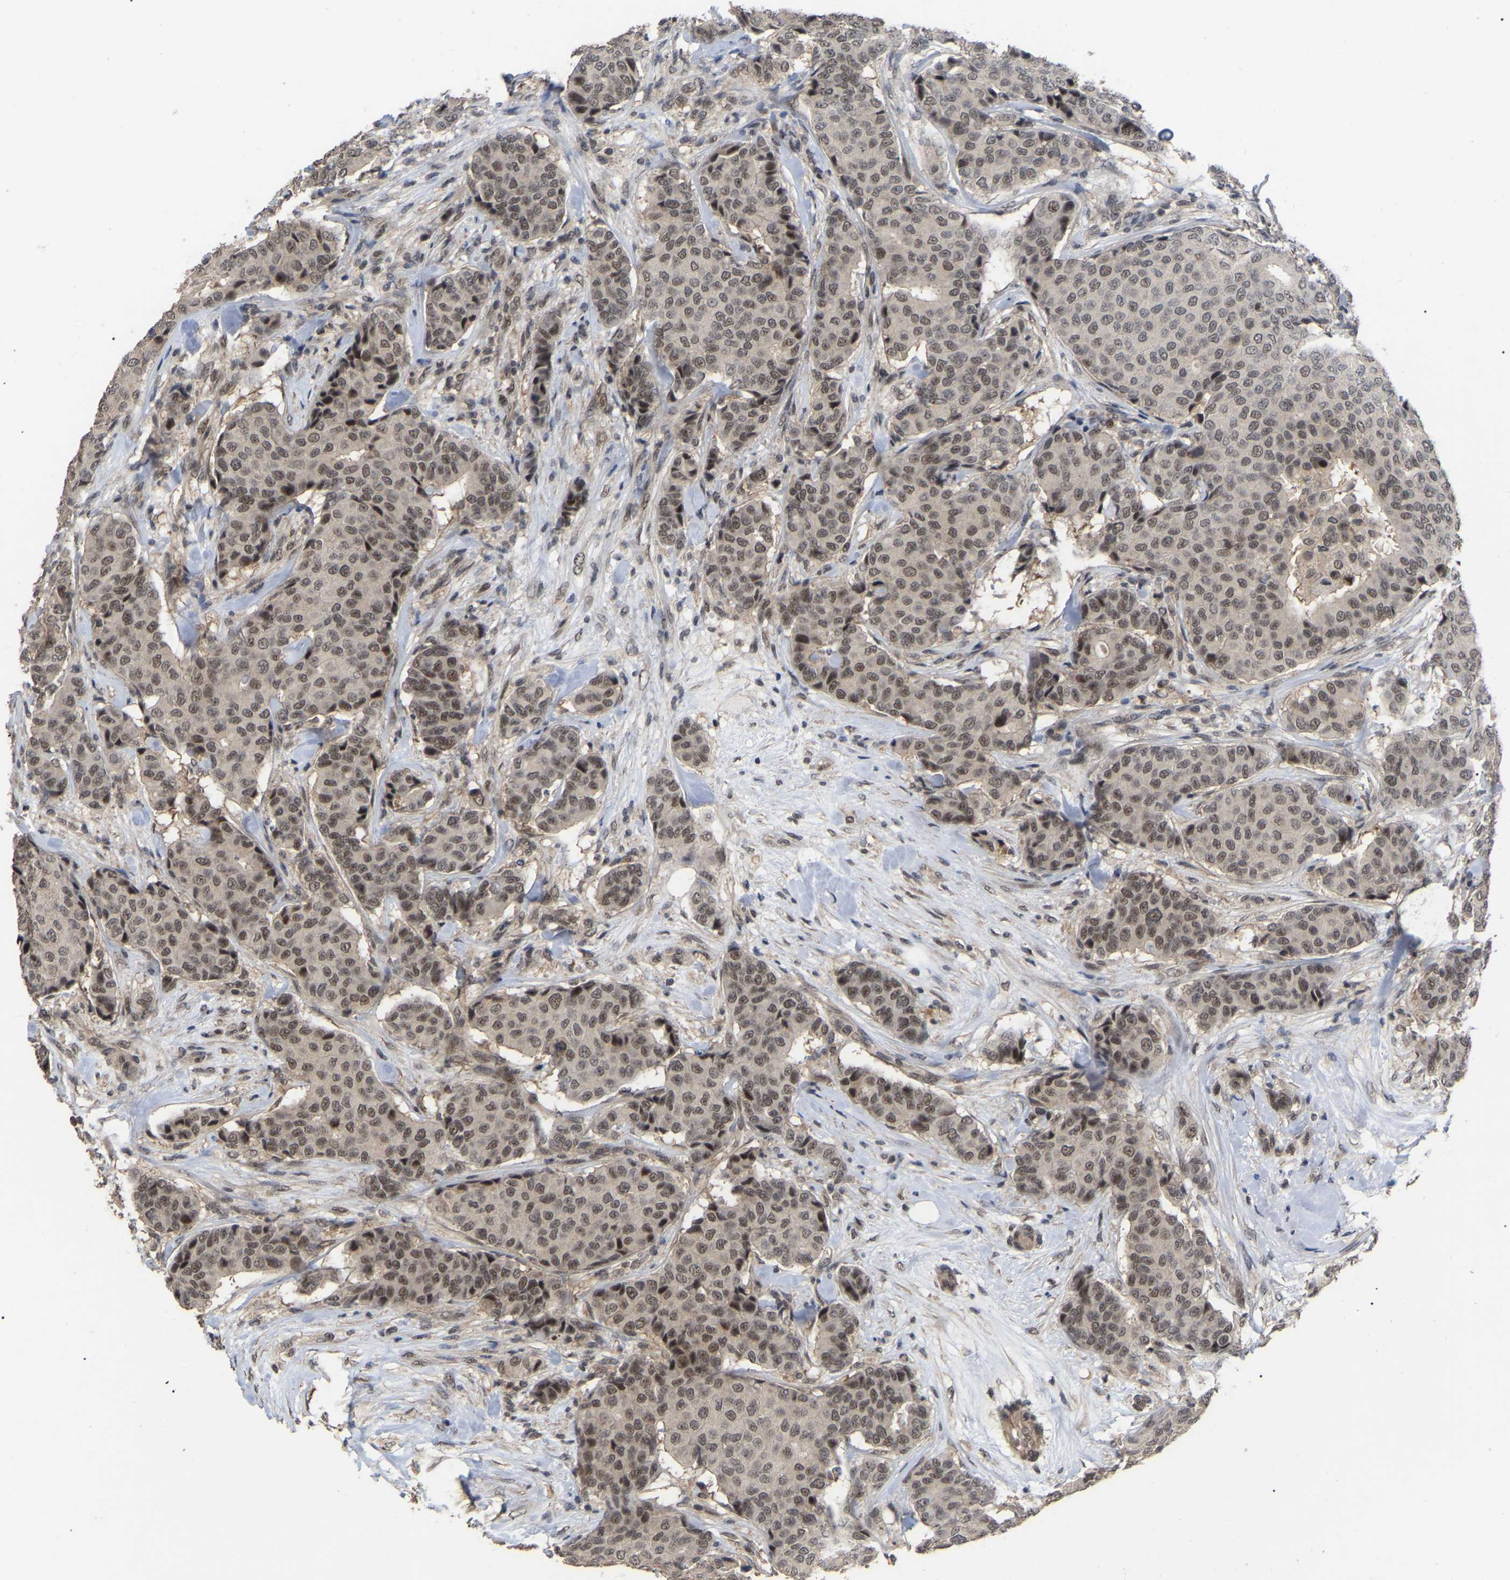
{"staining": {"intensity": "moderate", "quantity": ">75%", "location": "nuclear"}, "tissue": "breast cancer", "cell_type": "Tumor cells", "image_type": "cancer", "snomed": [{"axis": "morphology", "description": "Duct carcinoma"}, {"axis": "topography", "description": "Breast"}], "caption": "This micrograph shows breast intraductal carcinoma stained with IHC to label a protein in brown. The nuclear of tumor cells show moderate positivity for the protein. Nuclei are counter-stained blue.", "gene": "JAZF1", "patient": {"sex": "female", "age": 75}}